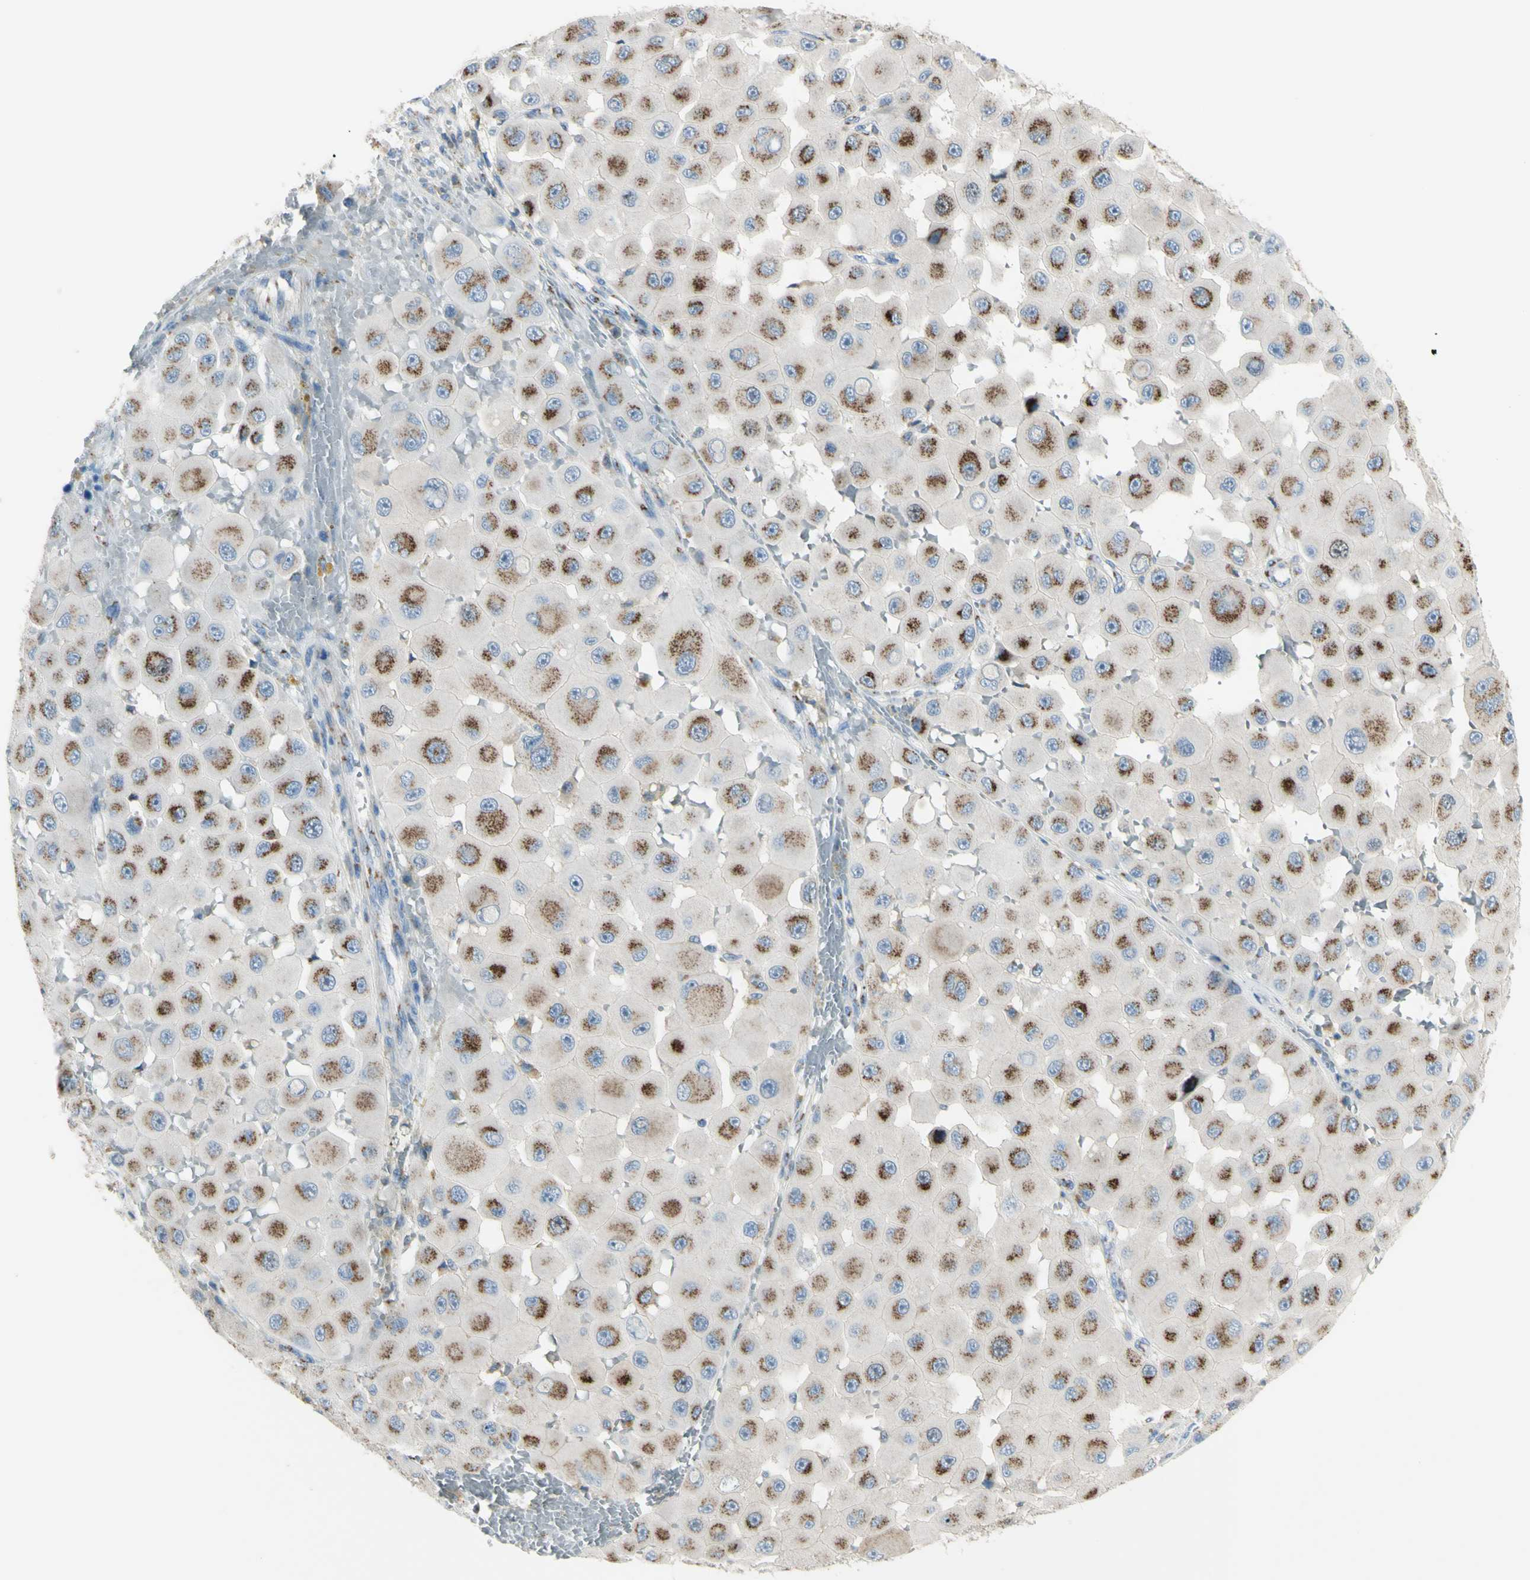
{"staining": {"intensity": "moderate", "quantity": ">75%", "location": "cytoplasmic/membranous"}, "tissue": "melanoma", "cell_type": "Tumor cells", "image_type": "cancer", "snomed": [{"axis": "morphology", "description": "Malignant melanoma, NOS"}, {"axis": "topography", "description": "Skin"}], "caption": "An image showing moderate cytoplasmic/membranous expression in approximately >75% of tumor cells in melanoma, as visualized by brown immunohistochemical staining.", "gene": "B4GALT3", "patient": {"sex": "female", "age": 81}}